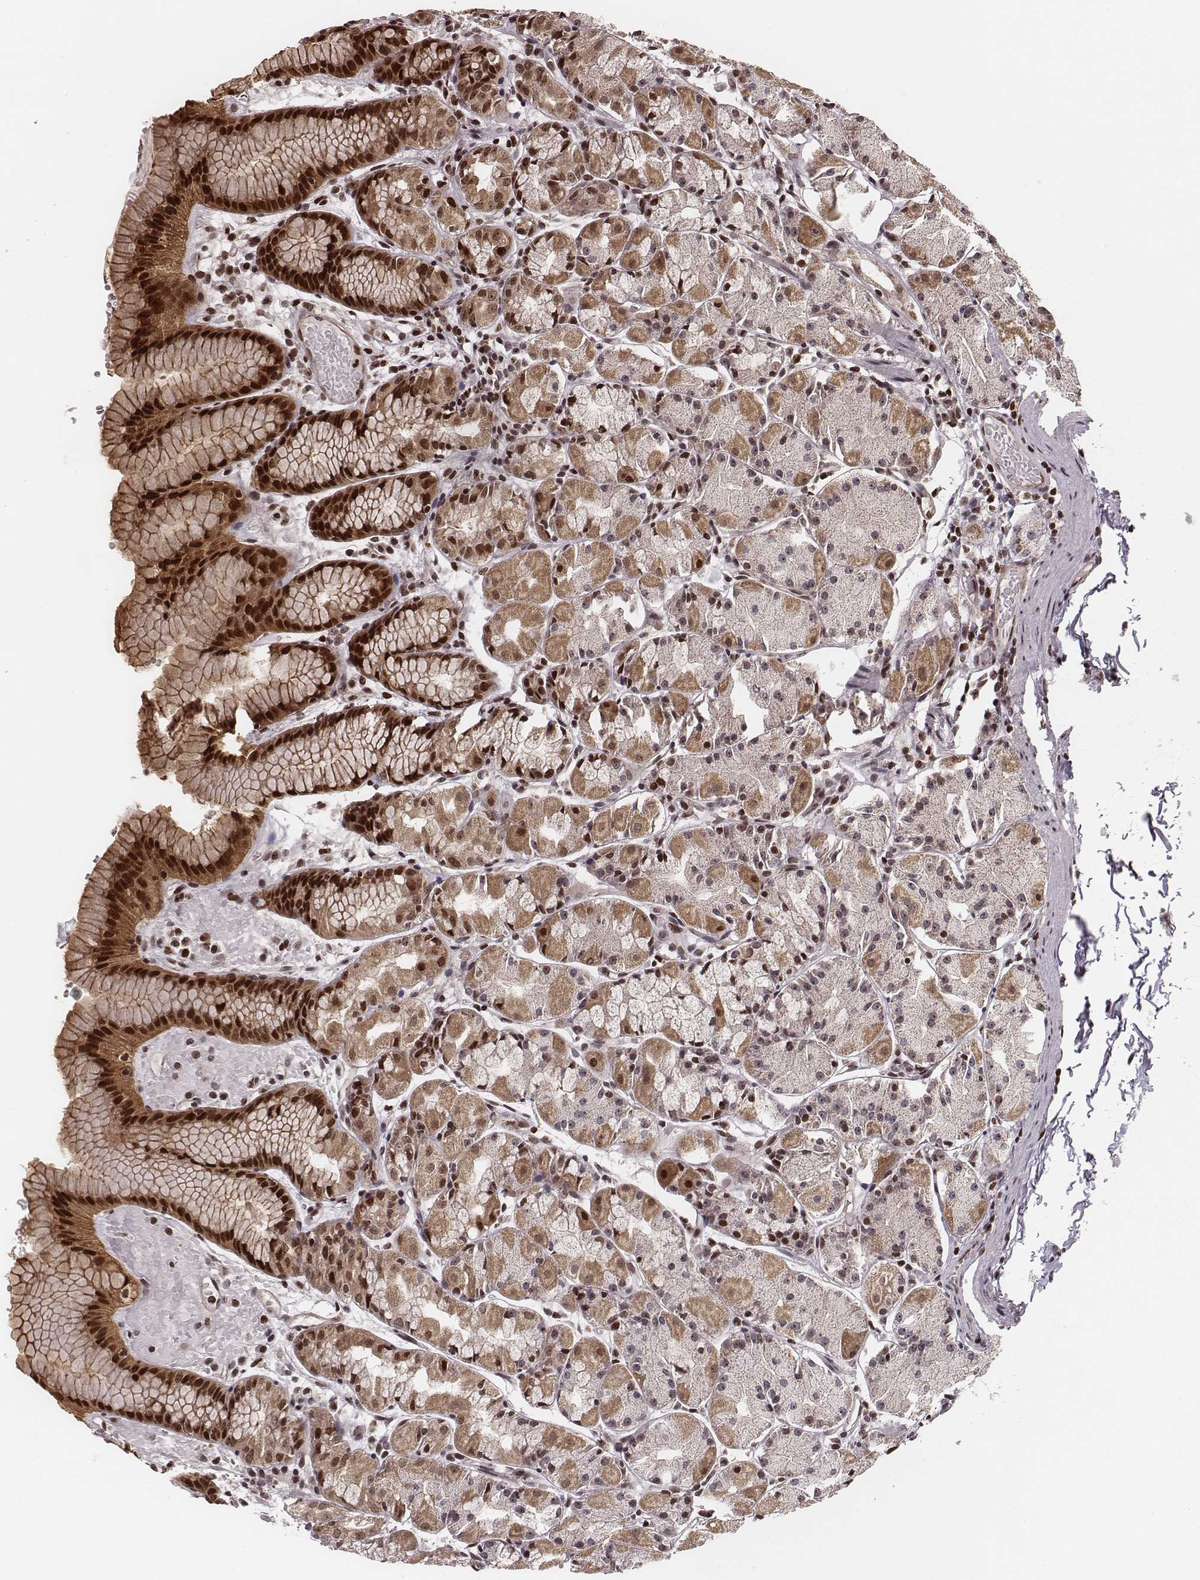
{"staining": {"intensity": "moderate", "quantity": ">75%", "location": "cytoplasmic/membranous,nuclear"}, "tissue": "stomach", "cell_type": "Glandular cells", "image_type": "normal", "snomed": [{"axis": "morphology", "description": "Normal tissue, NOS"}, {"axis": "topography", "description": "Stomach, upper"}], "caption": "Immunohistochemical staining of normal stomach reveals moderate cytoplasmic/membranous,nuclear protein expression in approximately >75% of glandular cells.", "gene": "VRK3", "patient": {"sex": "male", "age": 47}}